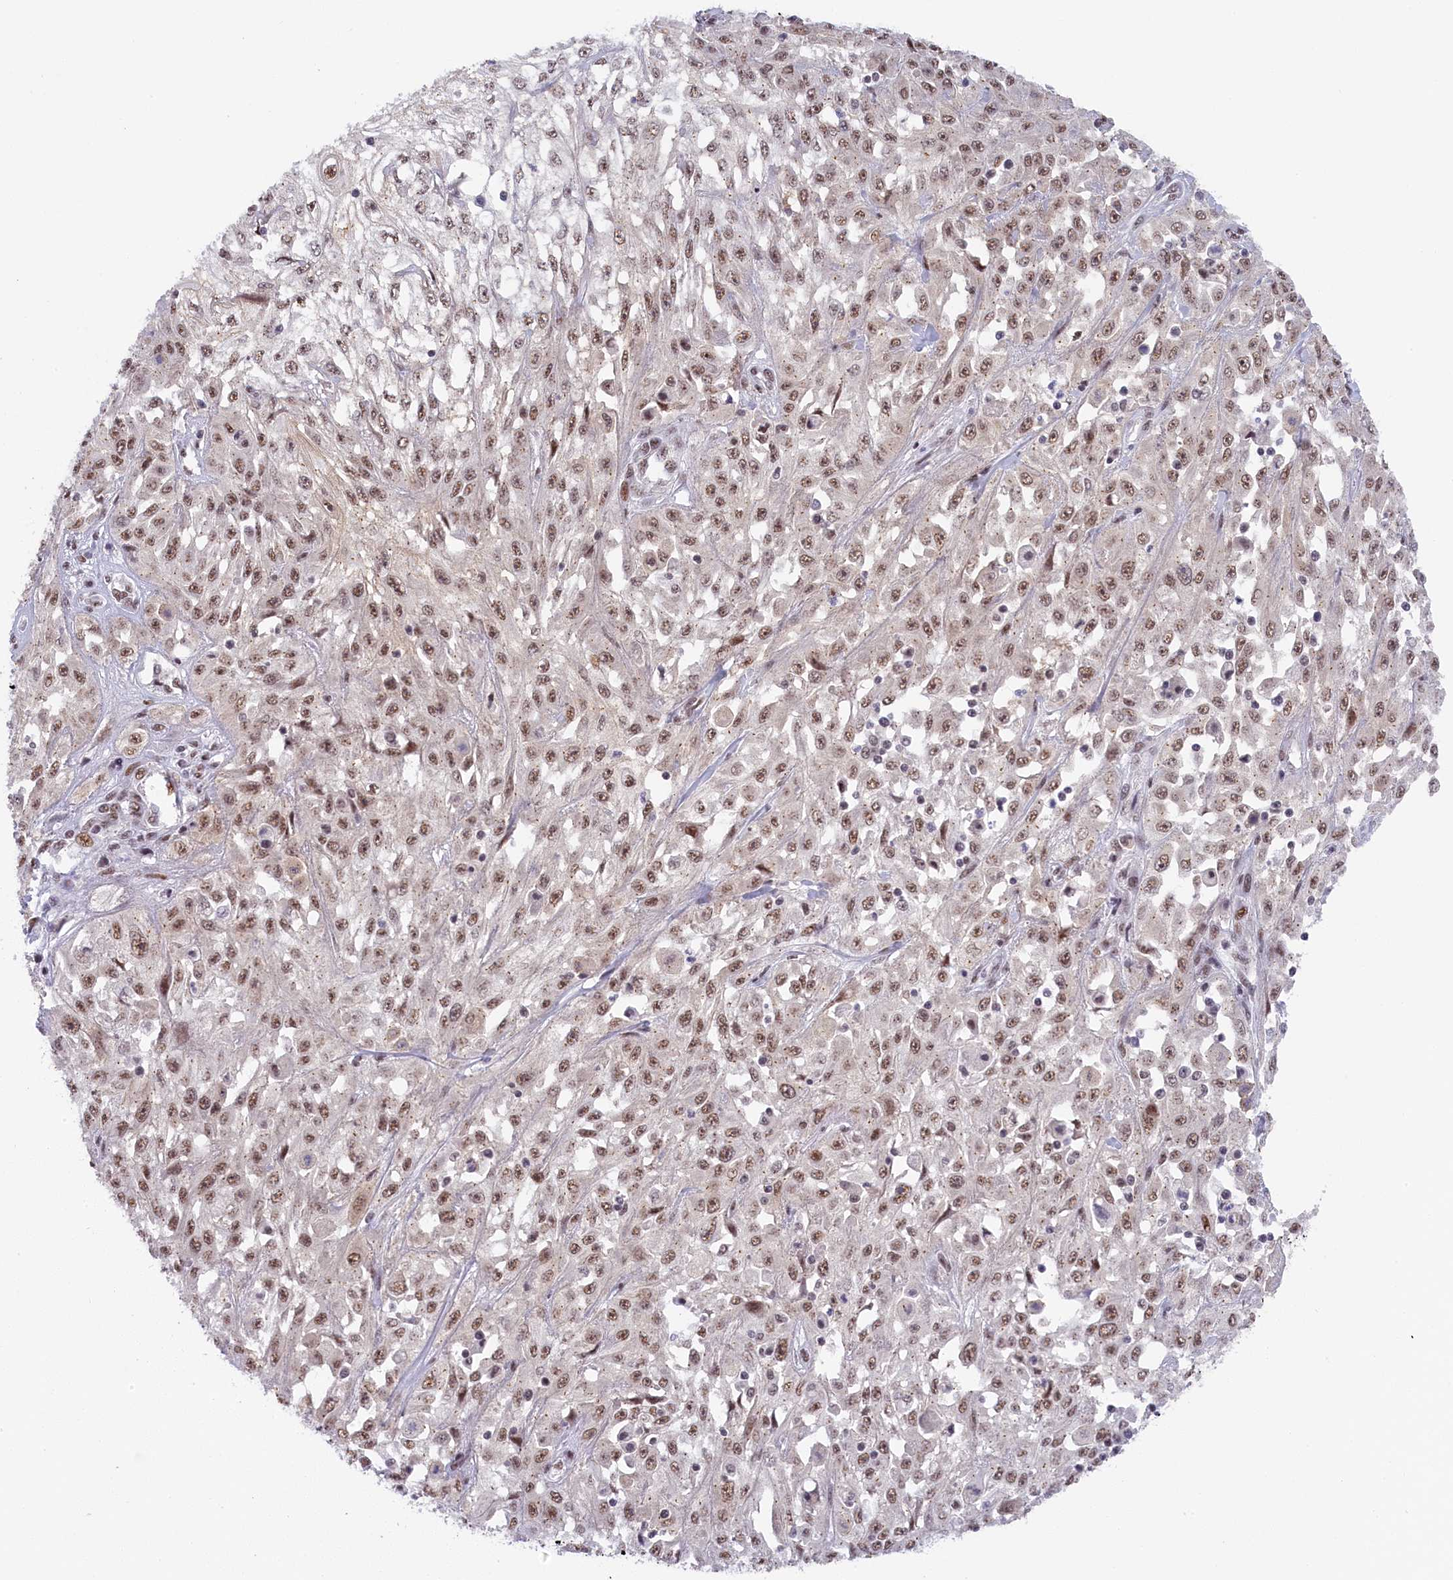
{"staining": {"intensity": "moderate", "quantity": ">75%", "location": "nuclear"}, "tissue": "skin cancer", "cell_type": "Tumor cells", "image_type": "cancer", "snomed": [{"axis": "morphology", "description": "Squamous cell carcinoma, NOS"}, {"axis": "morphology", "description": "Squamous cell carcinoma, metastatic, NOS"}, {"axis": "topography", "description": "Skin"}, {"axis": "topography", "description": "Lymph node"}], "caption": "This is a micrograph of immunohistochemistry (IHC) staining of skin cancer (metastatic squamous cell carcinoma), which shows moderate positivity in the nuclear of tumor cells.", "gene": "SEC31B", "patient": {"sex": "male", "age": 75}}